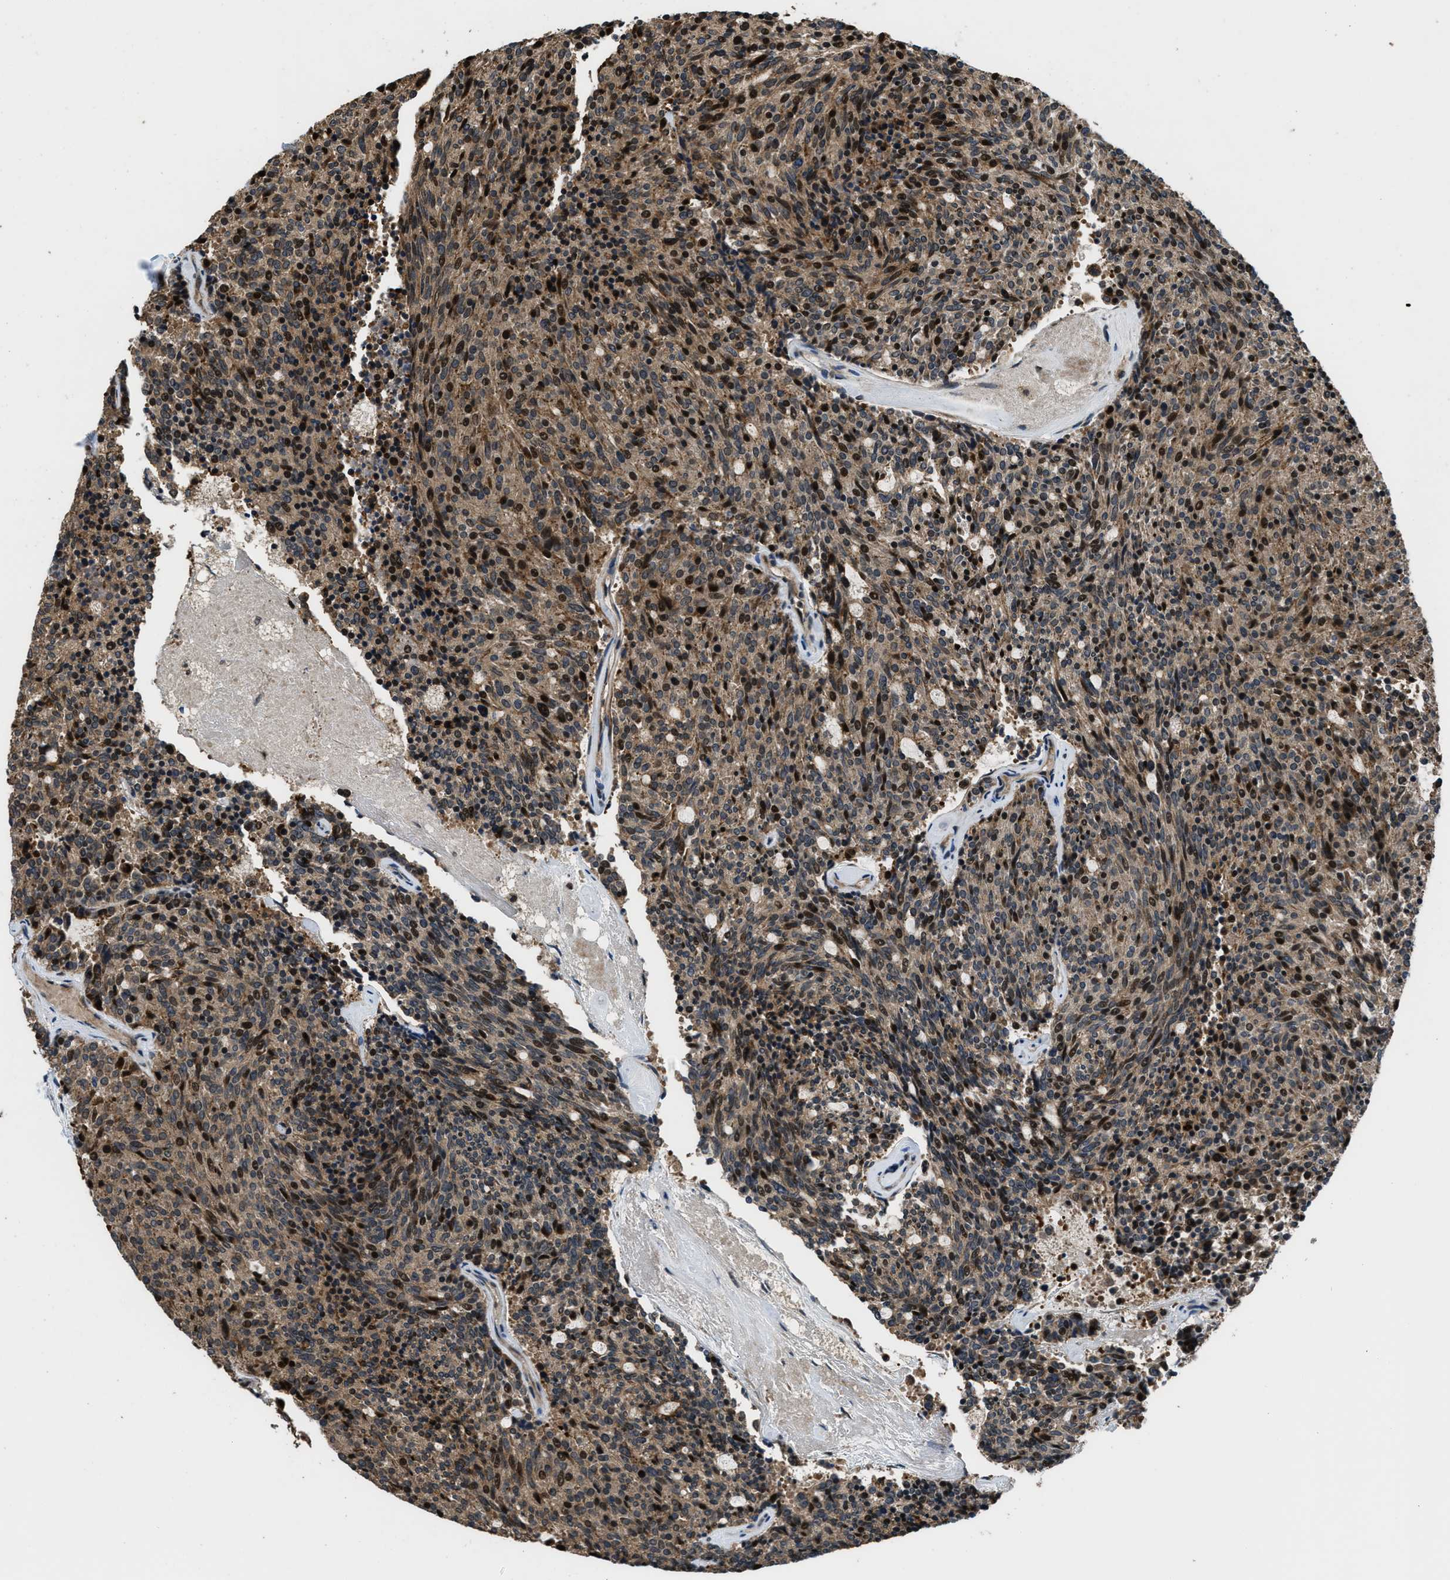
{"staining": {"intensity": "moderate", "quantity": ">75%", "location": "cytoplasmic/membranous,nuclear"}, "tissue": "carcinoid", "cell_type": "Tumor cells", "image_type": "cancer", "snomed": [{"axis": "morphology", "description": "Carcinoid, malignant, NOS"}, {"axis": "topography", "description": "Pancreas"}], "caption": "This image shows carcinoid (malignant) stained with immunohistochemistry (IHC) to label a protein in brown. The cytoplasmic/membranous and nuclear of tumor cells show moderate positivity for the protein. Nuclei are counter-stained blue.", "gene": "CTBS", "patient": {"sex": "female", "age": 54}}